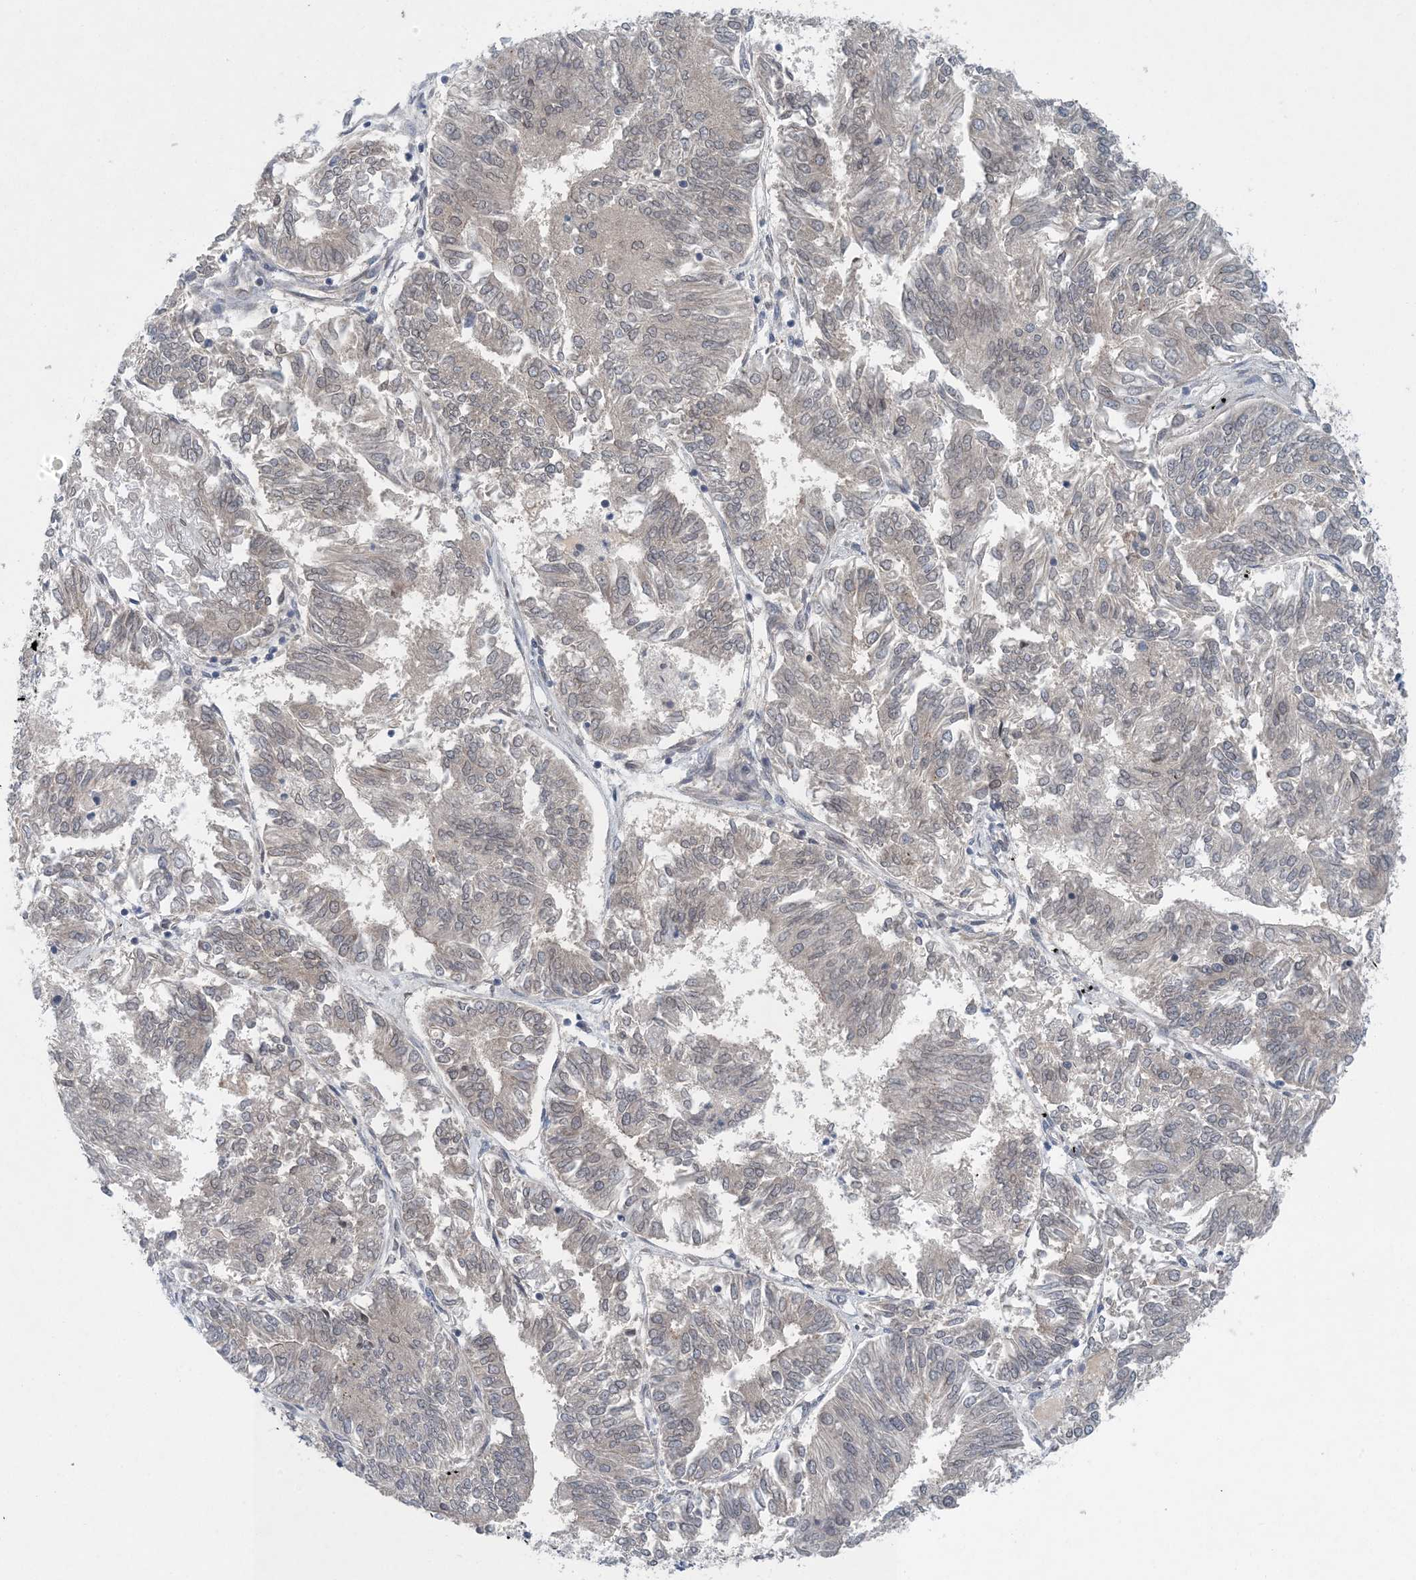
{"staining": {"intensity": "weak", "quantity": "<25%", "location": "cytoplasmic/membranous,nuclear"}, "tissue": "endometrial cancer", "cell_type": "Tumor cells", "image_type": "cancer", "snomed": [{"axis": "morphology", "description": "Adenocarcinoma, NOS"}, {"axis": "topography", "description": "Endometrium"}], "caption": "IHC micrograph of human endometrial cancer (adenocarcinoma) stained for a protein (brown), which exhibits no expression in tumor cells. (Stains: DAB (3,3'-diaminobenzidine) immunohistochemistry (IHC) with hematoxylin counter stain, Microscopy: brightfield microscopy at high magnification).", "gene": "HIKESHI", "patient": {"sex": "female", "age": 58}}